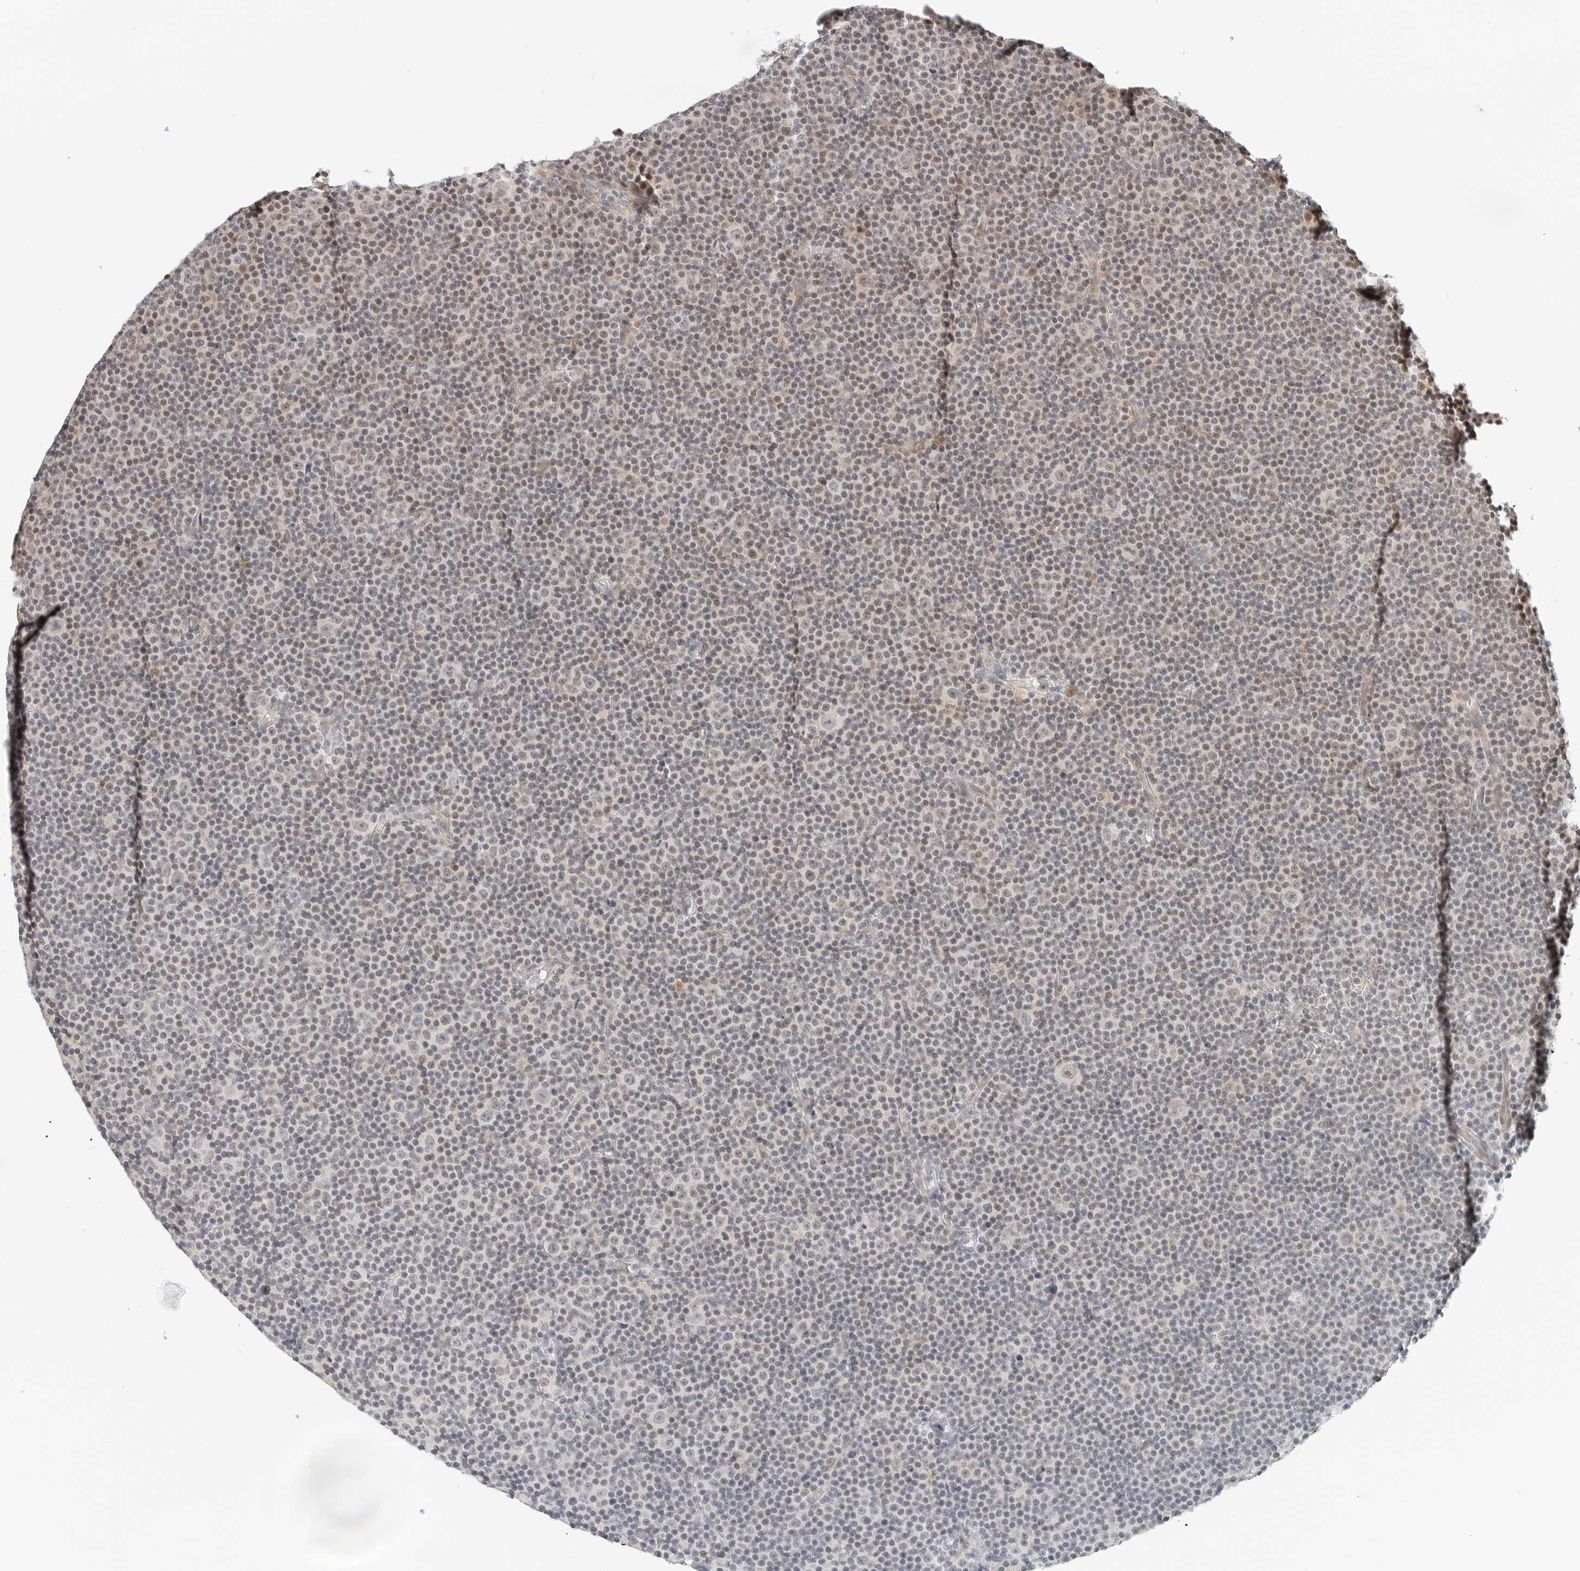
{"staining": {"intensity": "negative", "quantity": "none", "location": "none"}, "tissue": "lymphoma", "cell_type": "Tumor cells", "image_type": "cancer", "snomed": [{"axis": "morphology", "description": "Malignant lymphoma, non-Hodgkin's type, Low grade"}, {"axis": "topography", "description": "Lymph node"}], "caption": "Low-grade malignant lymphoma, non-Hodgkin's type was stained to show a protein in brown. There is no significant expression in tumor cells.", "gene": "PARP10", "patient": {"sex": "female", "age": 67}}